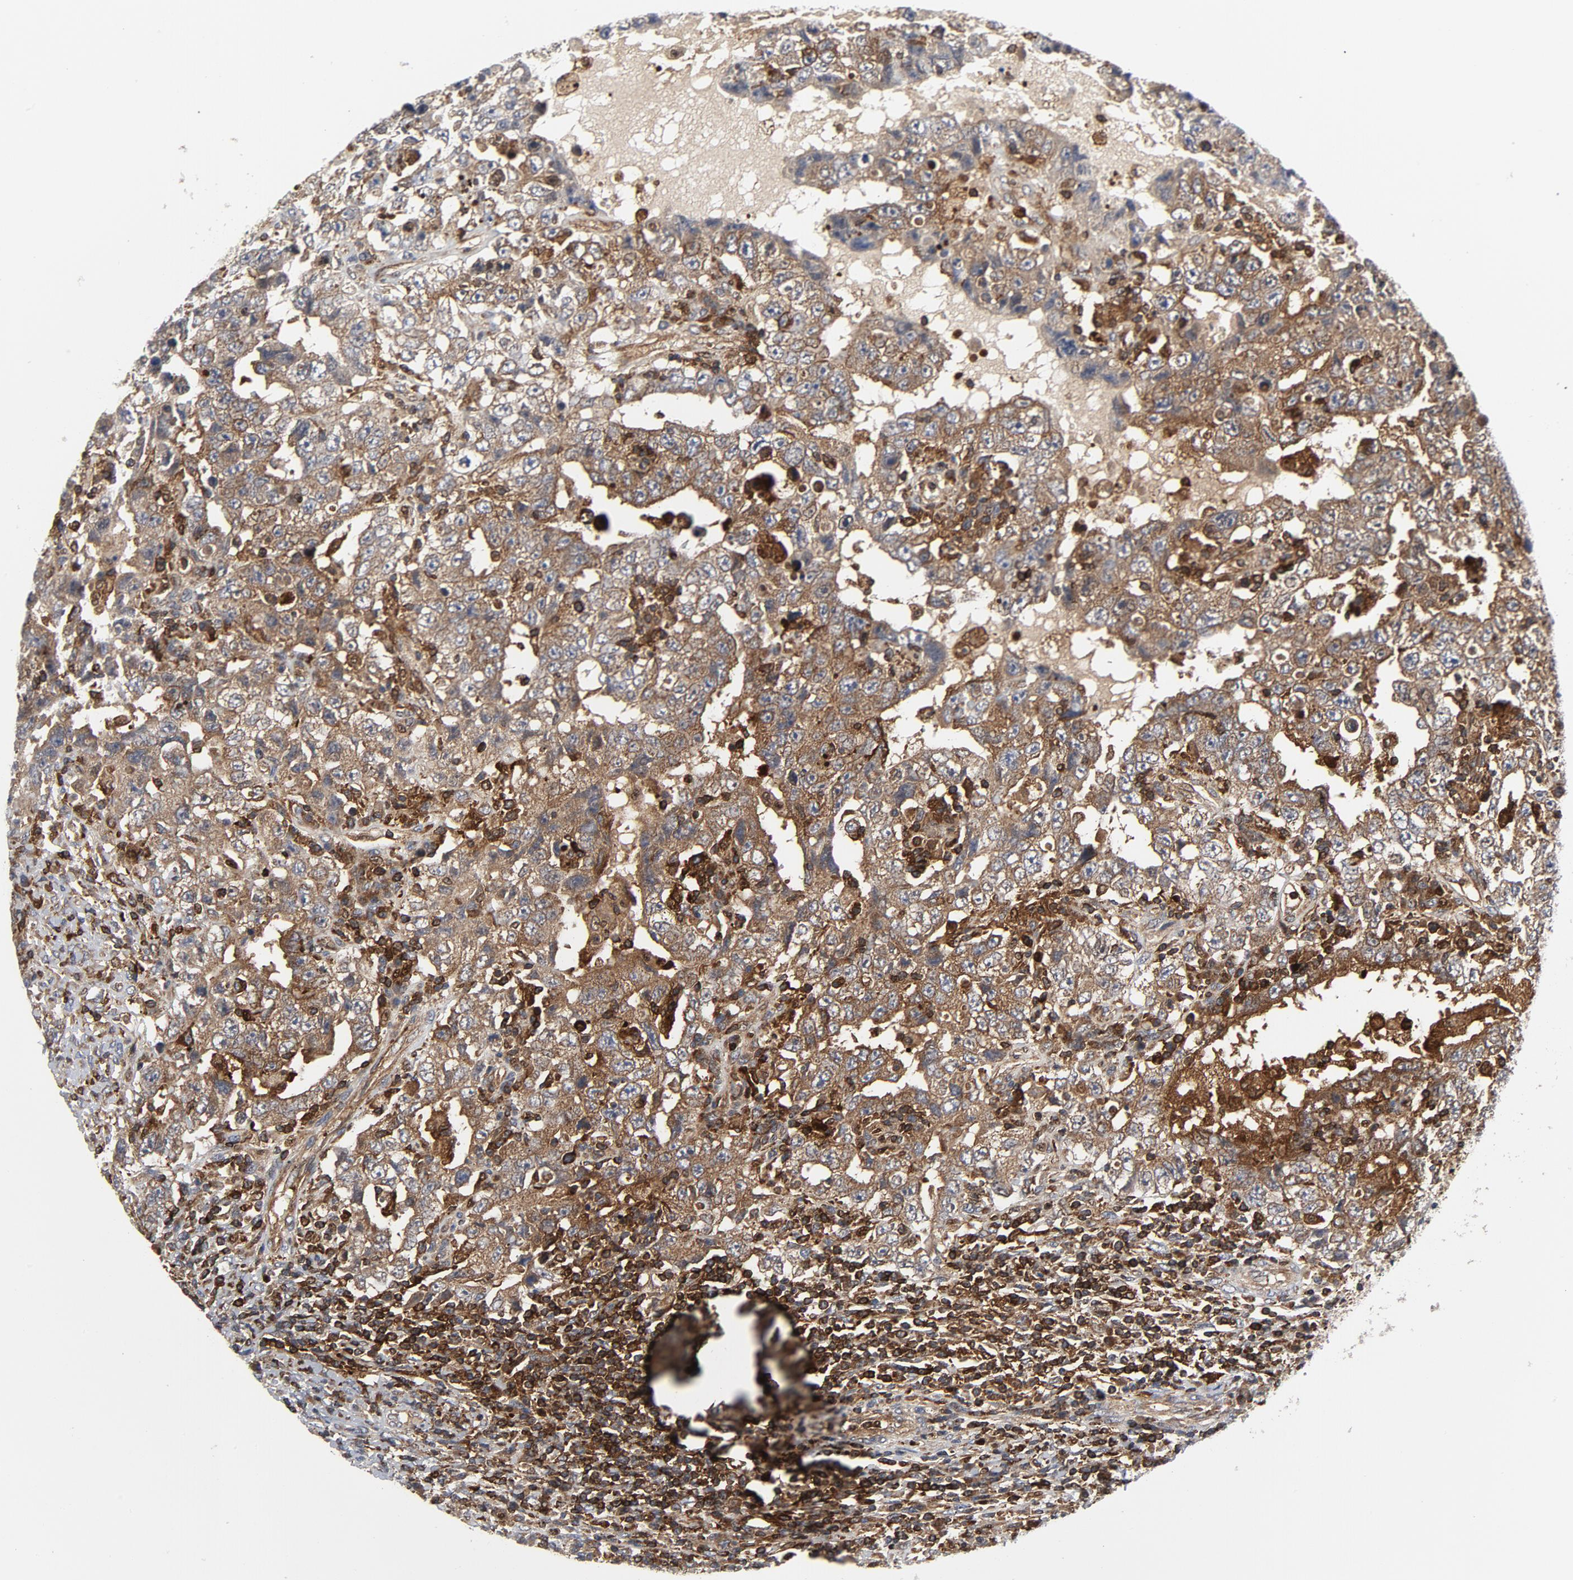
{"staining": {"intensity": "moderate", "quantity": ">75%", "location": "cytoplasmic/membranous"}, "tissue": "testis cancer", "cell_type": "Tumor cells", "image_type": "cancer", "snomed": [{"axis": "morphology", "description": "Carcinoma, Embryonal, NOS"}, {"axis": "topography", "description": "Testis"}], "caption": "Testis embryonal carcinoma stained with a brown dye demonstrates moderate cytoplasmic/membranous positive expression in about >75% of tumor cells.", "gene": "YES1", "patient": {"sex": "male", "age": 26}}